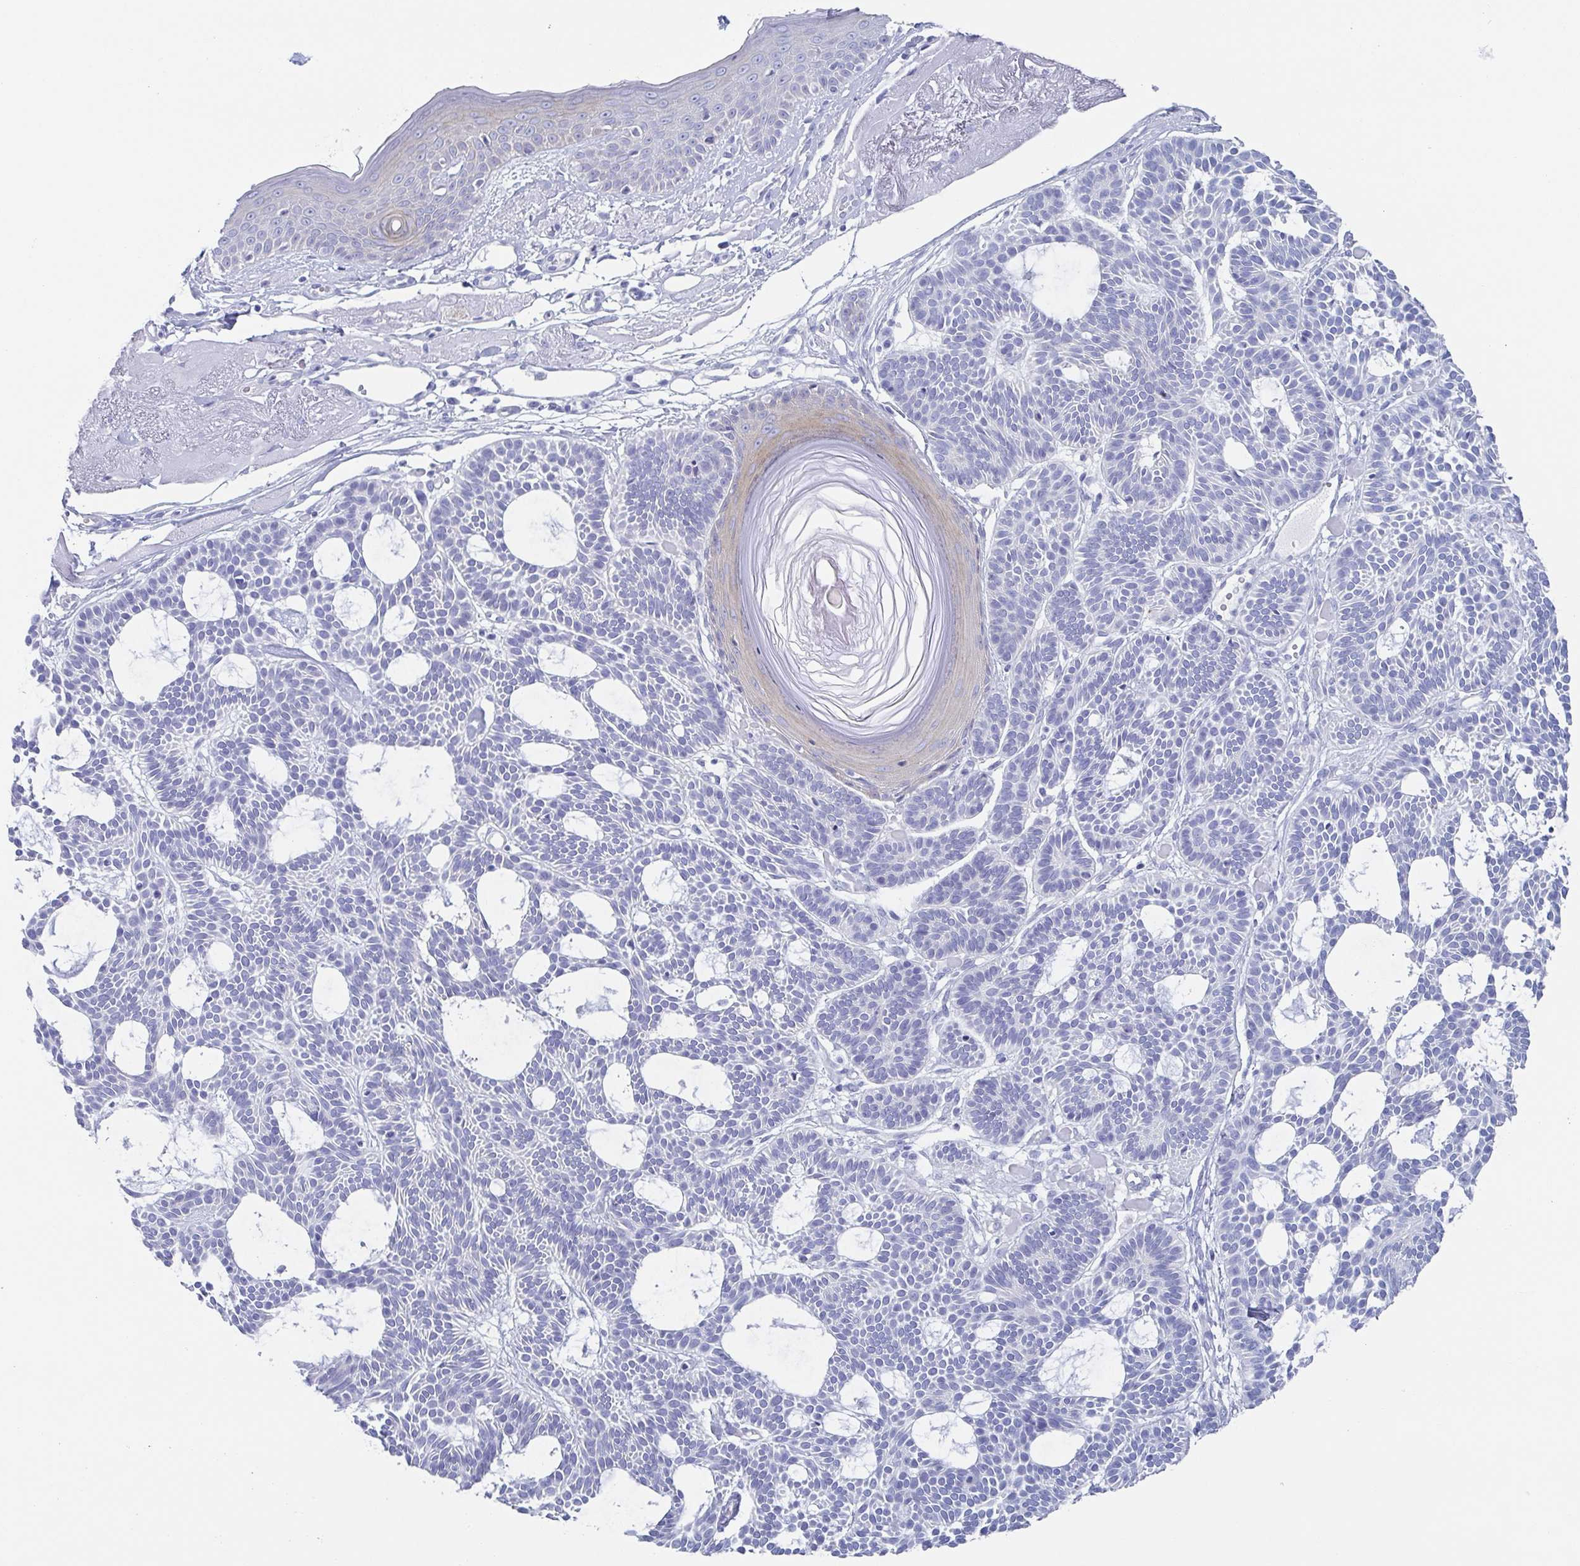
{"staining": {"intensity": "negative", "quantity": "none", "location": "none"}, "tissue": "skin cancer", "cell_type": "Tumor cells", "image_type": "cancer", "snomed": [{"axis": "morphology", "description": "Basal cell carcinoma"}, {"axis": "topography", "description": "Skin"}], "caption": "Immunohistochemistry (IHC) micrograph of neoplastic tissue: skin basal cell carcinoma stained with DAB (3,3'-diaminobenzidine) shows no significant protein expression in tumor cells. (Stains: DAB IHC with hematoxylin counter stain, Microscopy: brightfield microscopy at high magnification).", "gene": "DYNC1I1", "patient": {"sex": "male", "age": 85}}